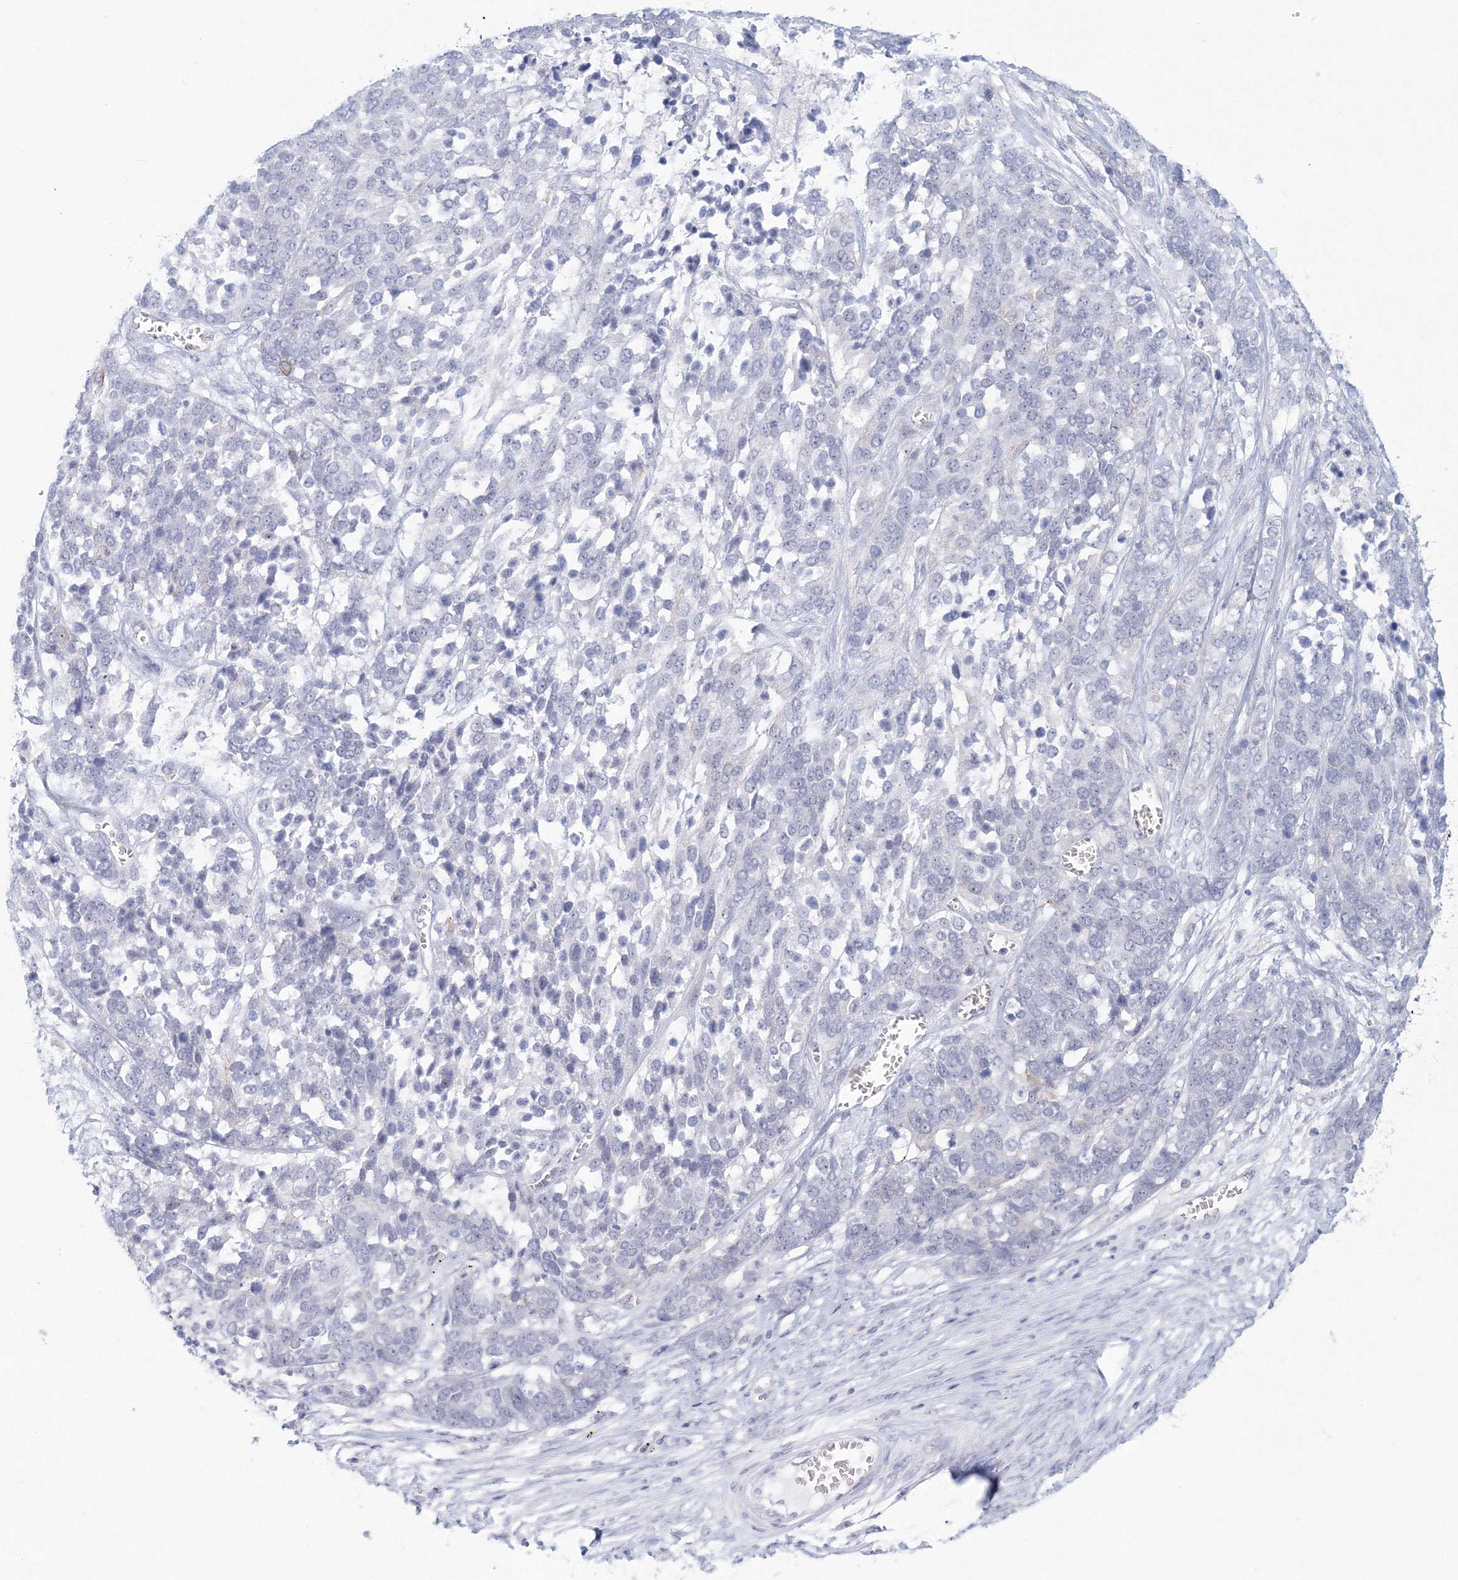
{"staining": {"intensity": "negative", "quantity": "none", "location": "none"}, "tissue": "ovarian cancer", "cell_type": "Tumor cells", "image_type": "cancer", "snomed": [{"axis": "morphology", "description": "Cystadenocarcinoma, serous, NOS"}, {"axis": "topography", "description": "Ovary"}], "caption": "Tumor cells are negative for protein expression in human ovarian serous cystadenocarcinoma. The staining is performed using DAB brown chromogen with nuclei counter-stained in using hematoxylin.", "gene": "VSIG1", "patient": {"sex": "female", "age": 44}}